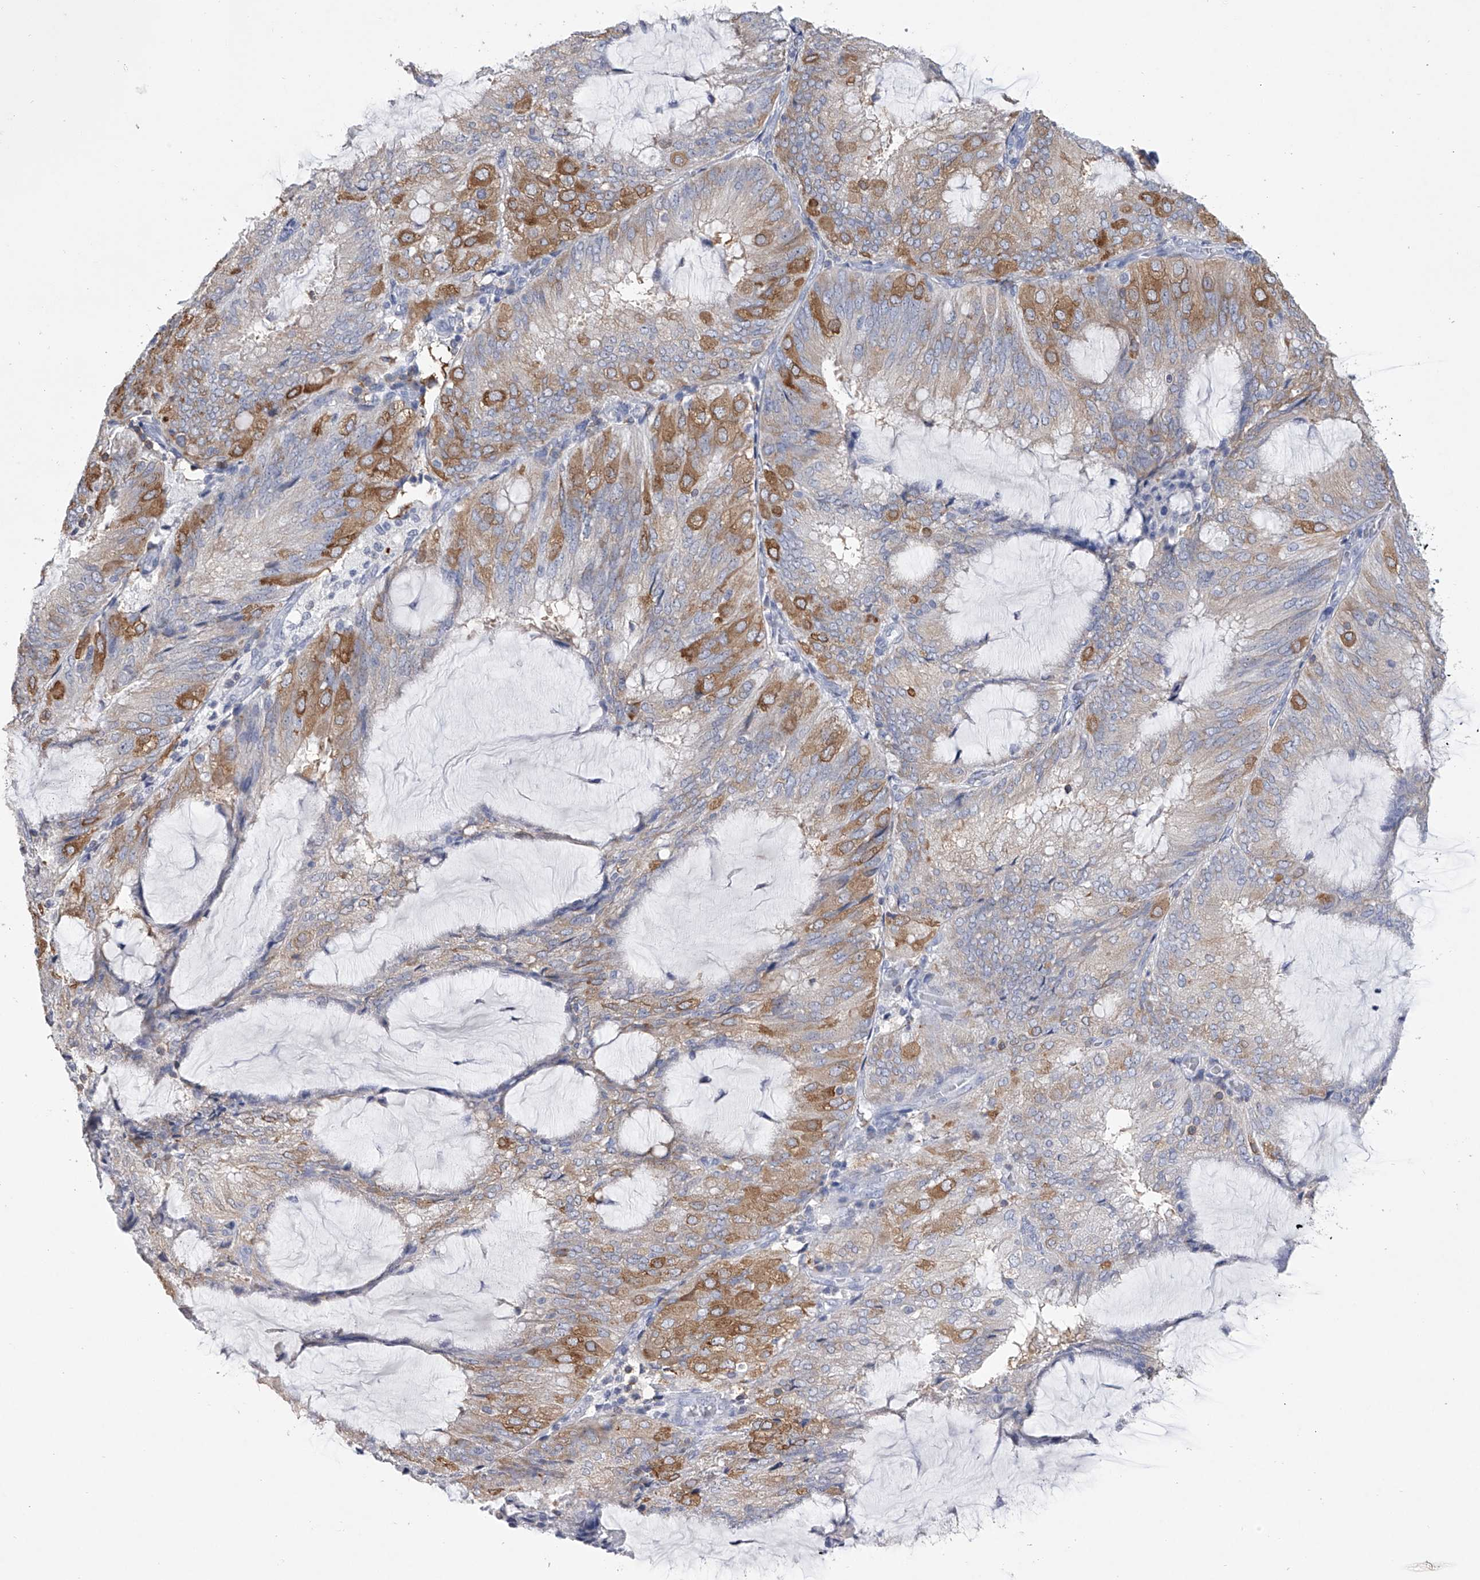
{"staining": {"intensity": "moderate", "quantity": "25%-75%", "location": "cytoplasmic/membranous"}, "tissue": "endometrial cancer", "cell_type": "Tumor cells", "image_type": "cancer", "snomed": [{"axis": "morphology", "description": "Adenocarcinoma, NOS"}, {"axis": "topography", "description": "Endometrium"}], "caption": "DAB immunohistochemical staining of endometrial cancer displays moderate cytoplasmic/membranous protein expression in about 25%-75% of tumor cells. Using DAB (brown) and hematoxylin (blue) stains, captured at high magnification using brightfield microscopy.", "gene": "TASP1", "patient": {"sex": "female", "age": 81}}